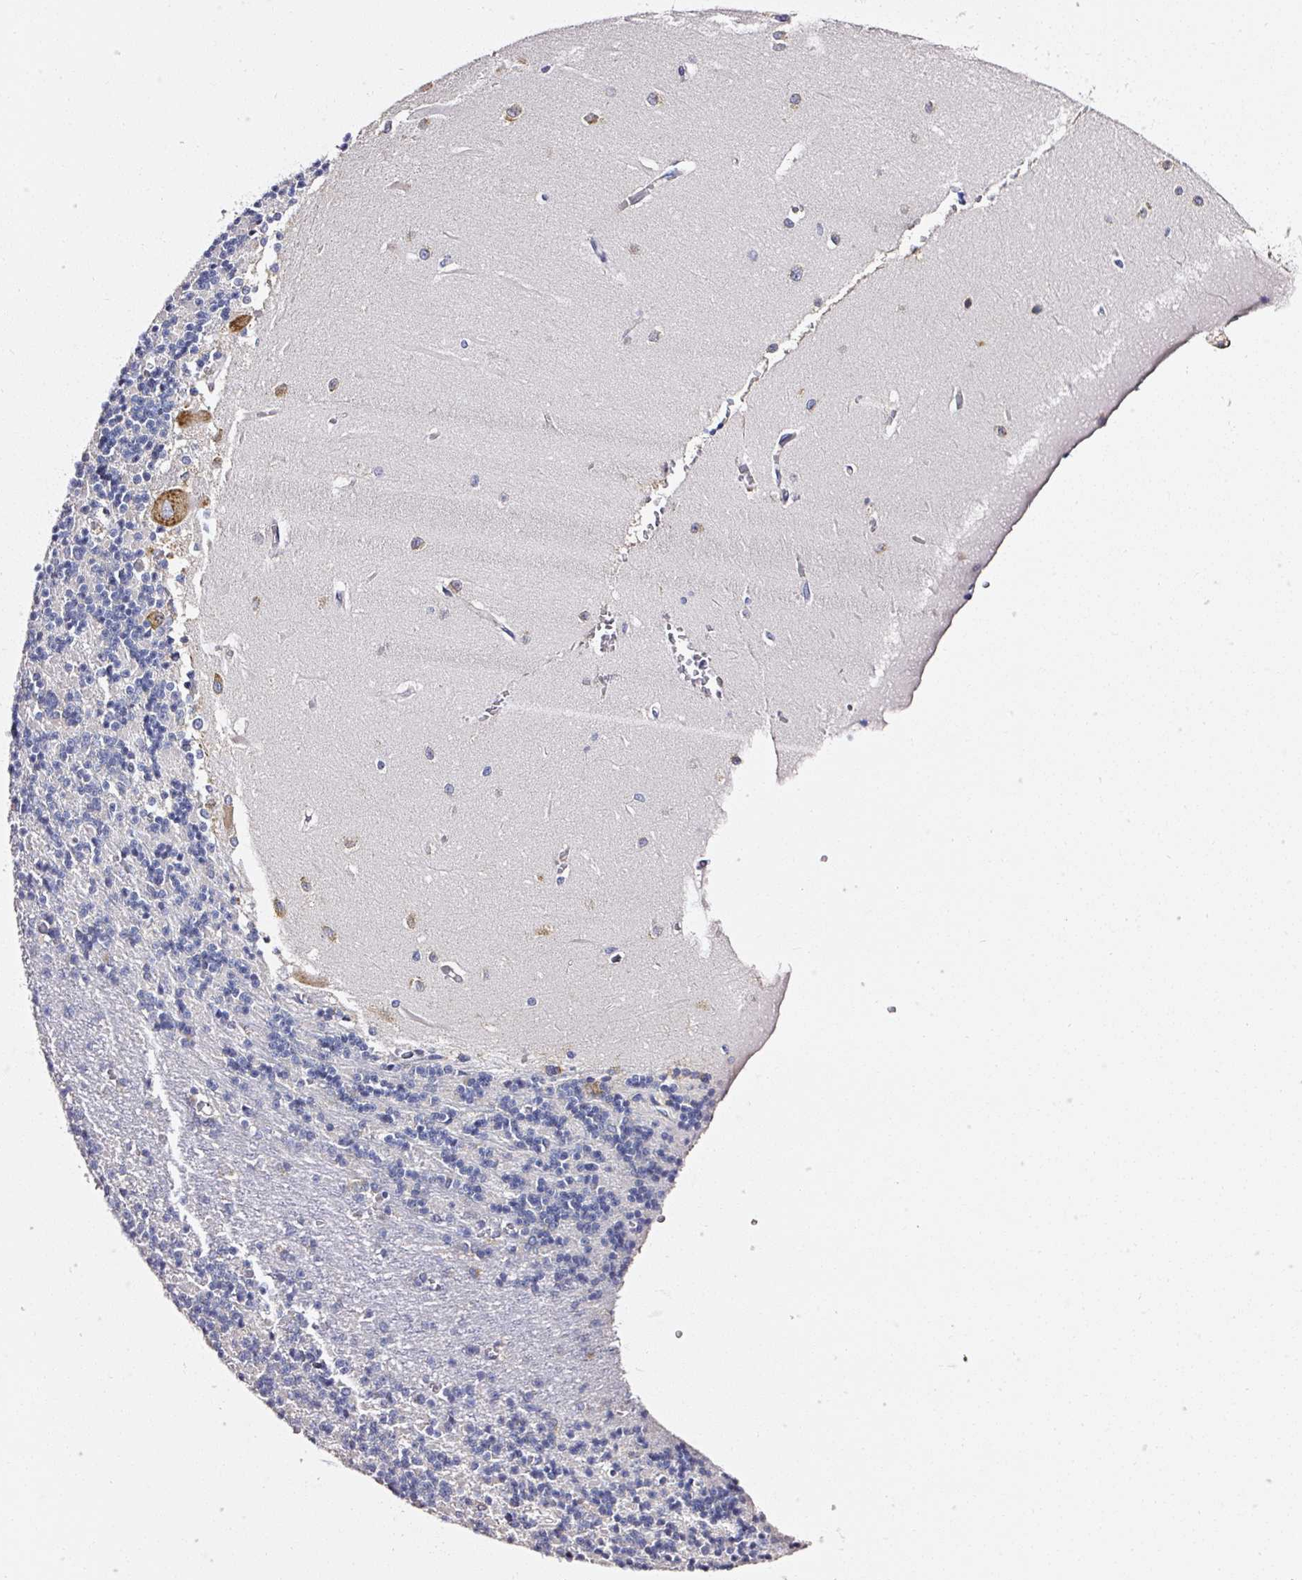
{"staining": {"intensity": "negative", "quantity": "none", "location": "none"}, "tissue": "cerebellum", "cell_type": "Cells in granular layer", "image_type": "normal", "snomed": [{"axis": "morphology", "description": "Normal tissue, NOS"}, {"axis": "topography", "description": "Cerebellum"}], "caption": "A micrograph of human cerebellum is negative for staining in cells in granular layer. Brightfield microscopy of immunohistochemistry (IHC) stained with DAB (brown) and hematoxylin (blue), captured at high magnification.", "gene": "RPL10A", "patient": {"sex": "male", "age": 37}}